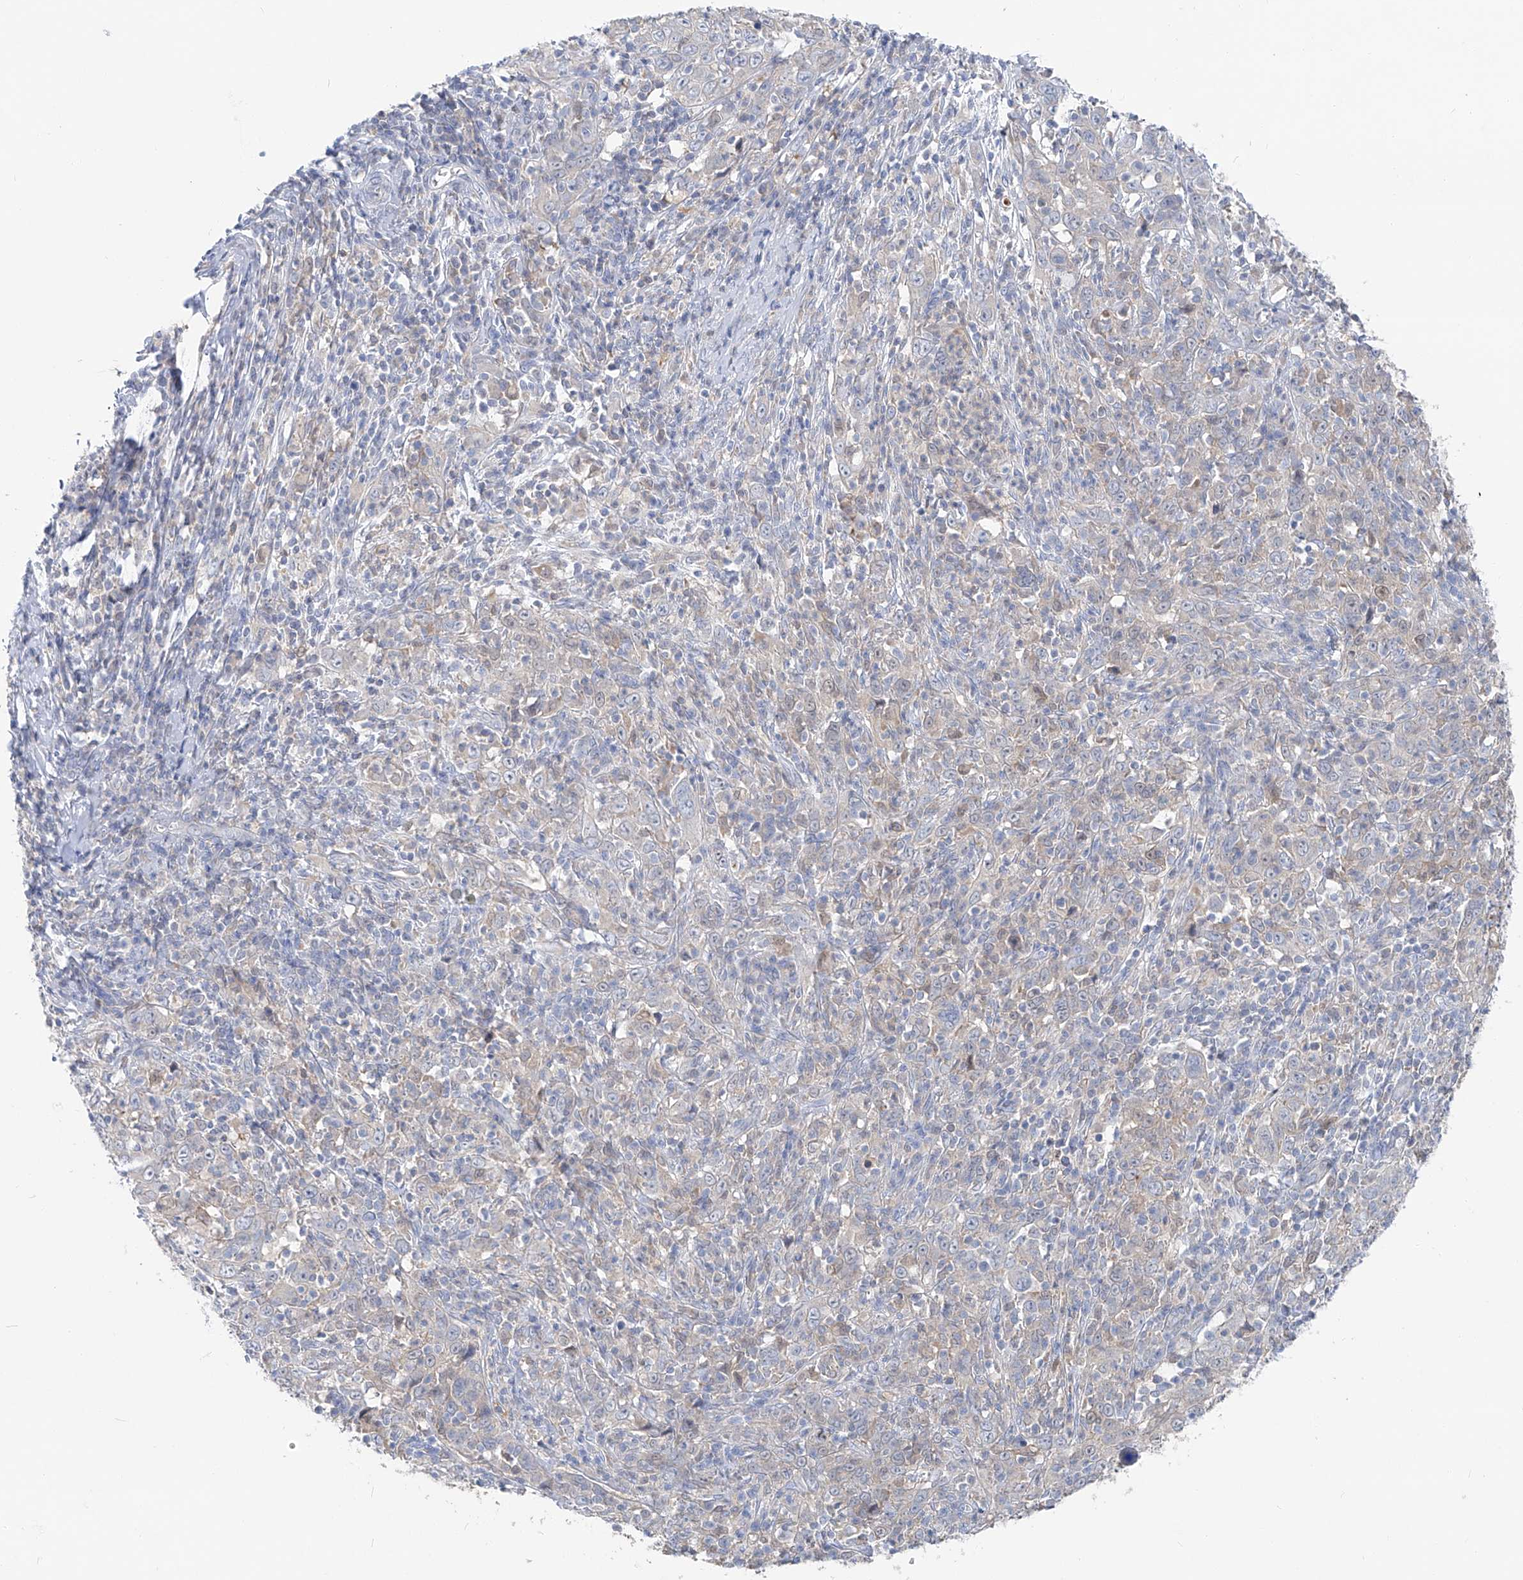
{"staining": {"intensity": "negative", "quantity": "none", "location": "none"}, "tissue": "cervical cancer", "cell_type": "Tumor cells", "image_type": "cancer", "snomed": [{"axis": "morphology", "description": "Squamous cell carcinoma, NOS"}, {"axis": "topography", "description": "Cervix"}], "caption": "Immunohistochemistry (IHC) micrograph of neoplastic tissue: cervical cancer stained with DAB exhibits no significant protein expression in tumor cells.", "gene": "UFL1", "patient": {"sex": "female", "age": 46}}